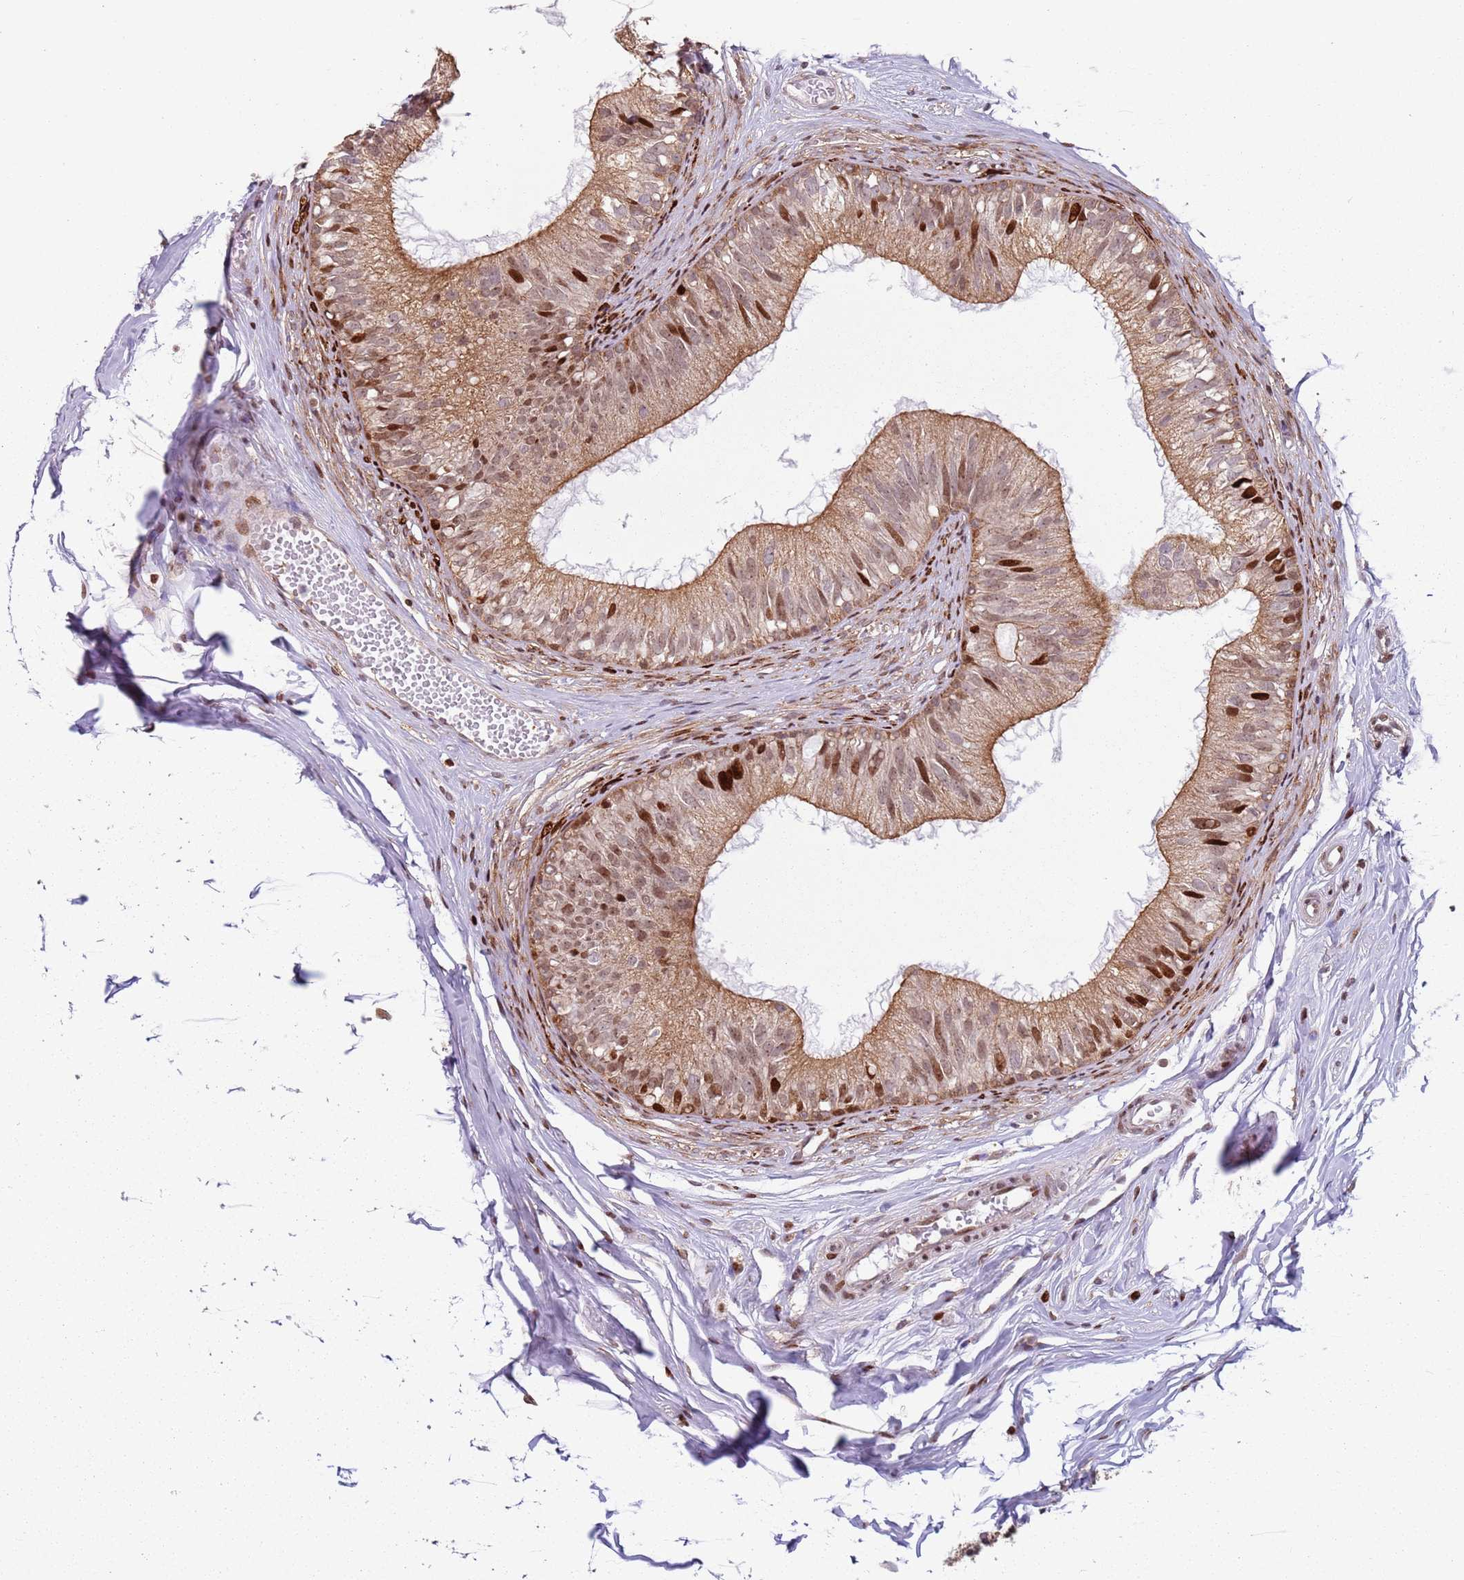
{"staining": {"intensity": "strong", "quantity": ">75%", "location": "cytoplasmic/membranous,nuclear"}, "tissue": "epididymis", "cell_type": "Glandular cells", "image_type": "normal", "snomed": [{"axis": "morphology", "description": "Normal tissue, NOS"}, {"axis": "morphology", "description": "Seminoma in situ"}, {"axis": "topography", "description": "Testis"}, {"axis": "topography", "description": "Epididymis"}], "caption": "High-power microscopy captured an IHC photomicrograph of benign epididymis, revealing strong cytoplasmic/membranous,nuclear positivity in approximately >75% of glandular cells. The staining was performed using DAB (3,3'-diaminobenzidine), with brown indicating positive protein expression. Nuclei are stained blue with hematoxylin.", "gene": "HNRNPLL", "patient": {"sex": "male", "age": 28}}